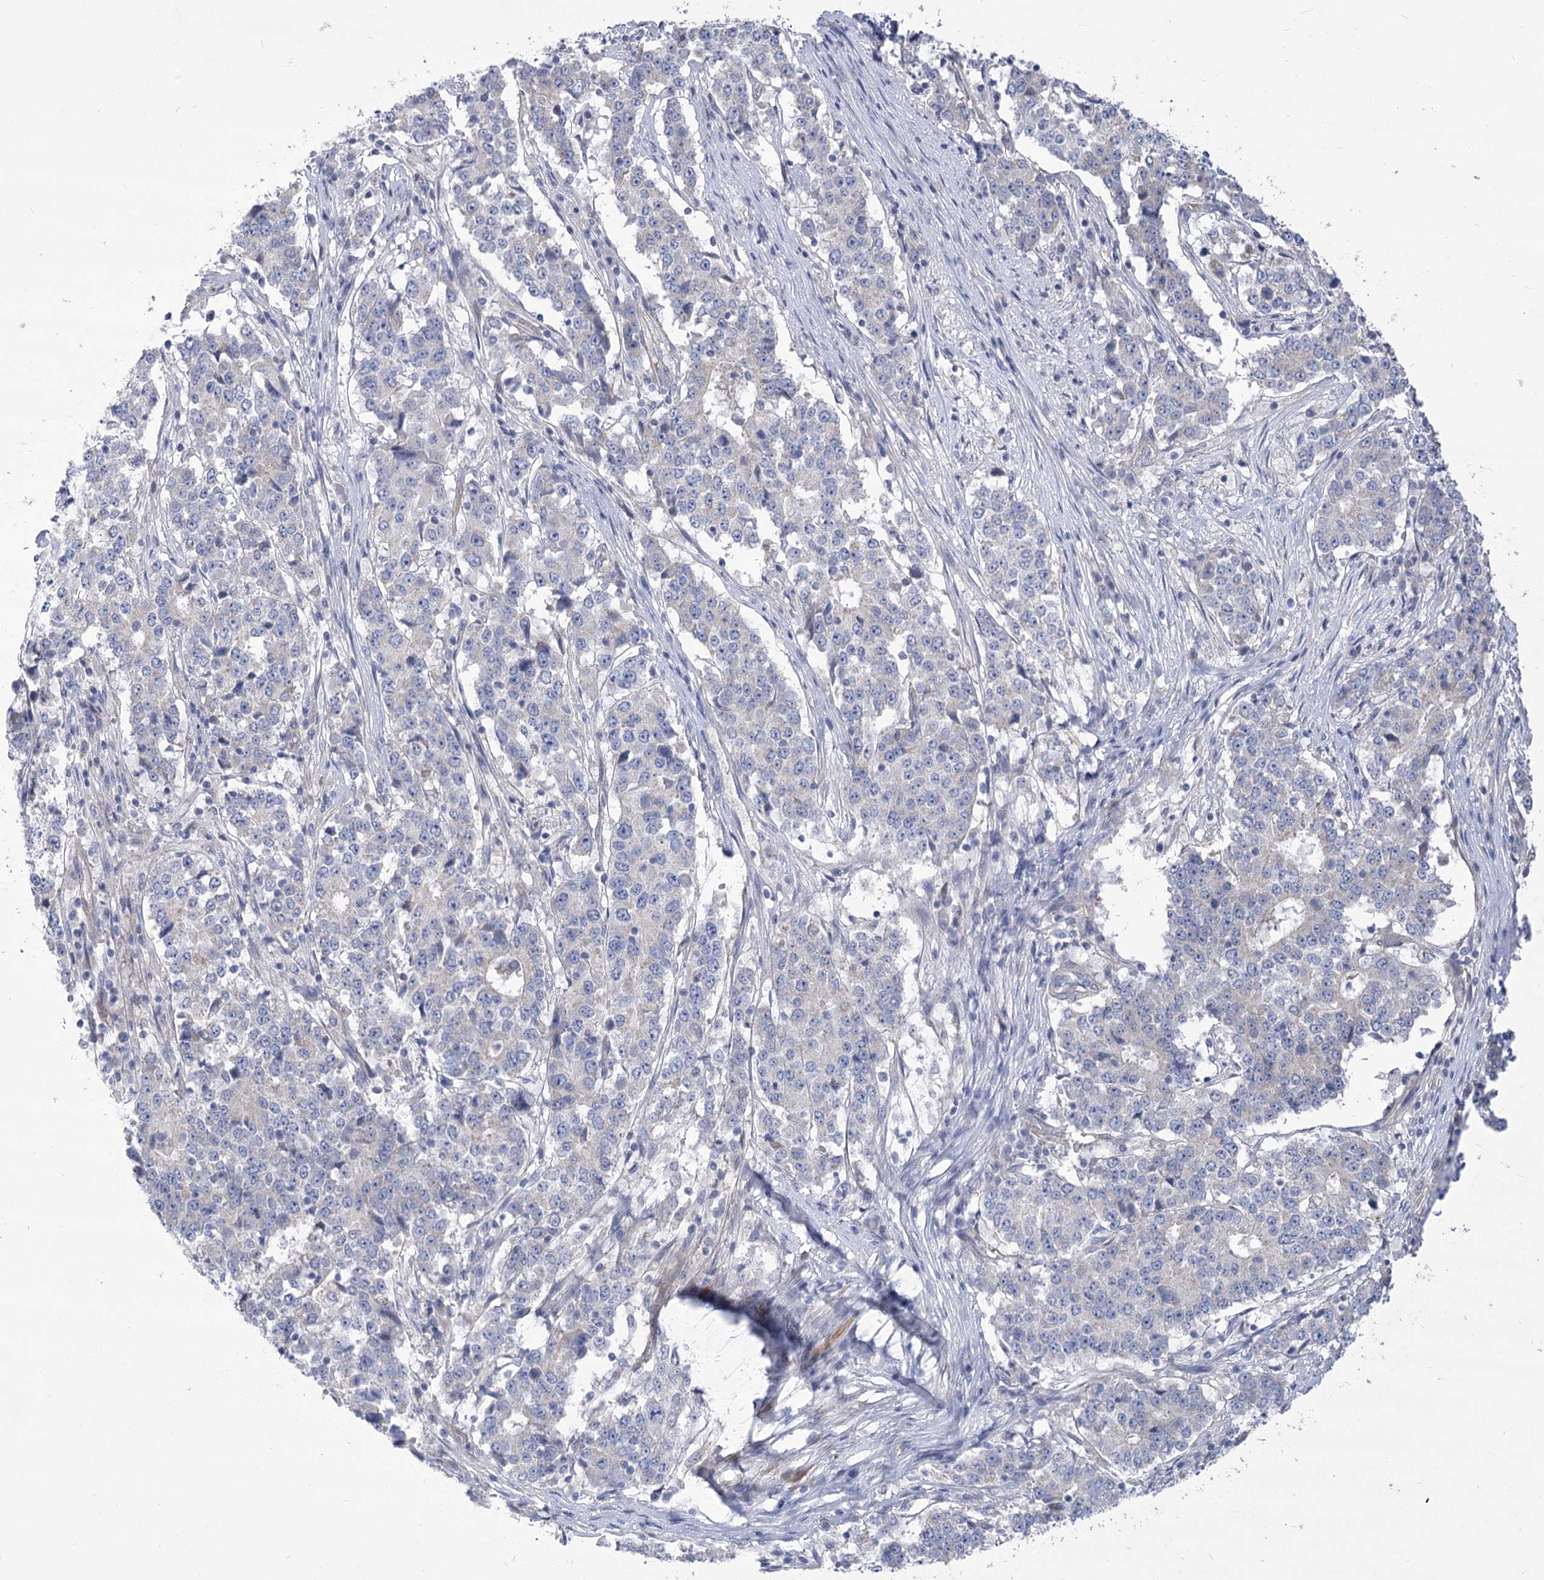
{"staining": {"intensity": "negative", "quantity": "none", "location": "none"}, "tissue": "stomach cancer", "cell_type": "Tumor cells", "image_type": "cancer", "snomed": [{"axis": "morphology", "description": "Adenocarcinoma, NOS"}, {"axis": "topography", "description": "Stomach"}], "caption": "Tumor cells show no significant staining in stomach cancer (adenocarcinoma). The staining is performed using DAB (3,3'-diaminobenzidine) brown chromogen with nuclei counter-stained in using hematoxylin.", "gene": "ANGPTL3", "patient": {"sex": "male", "age": 59}}